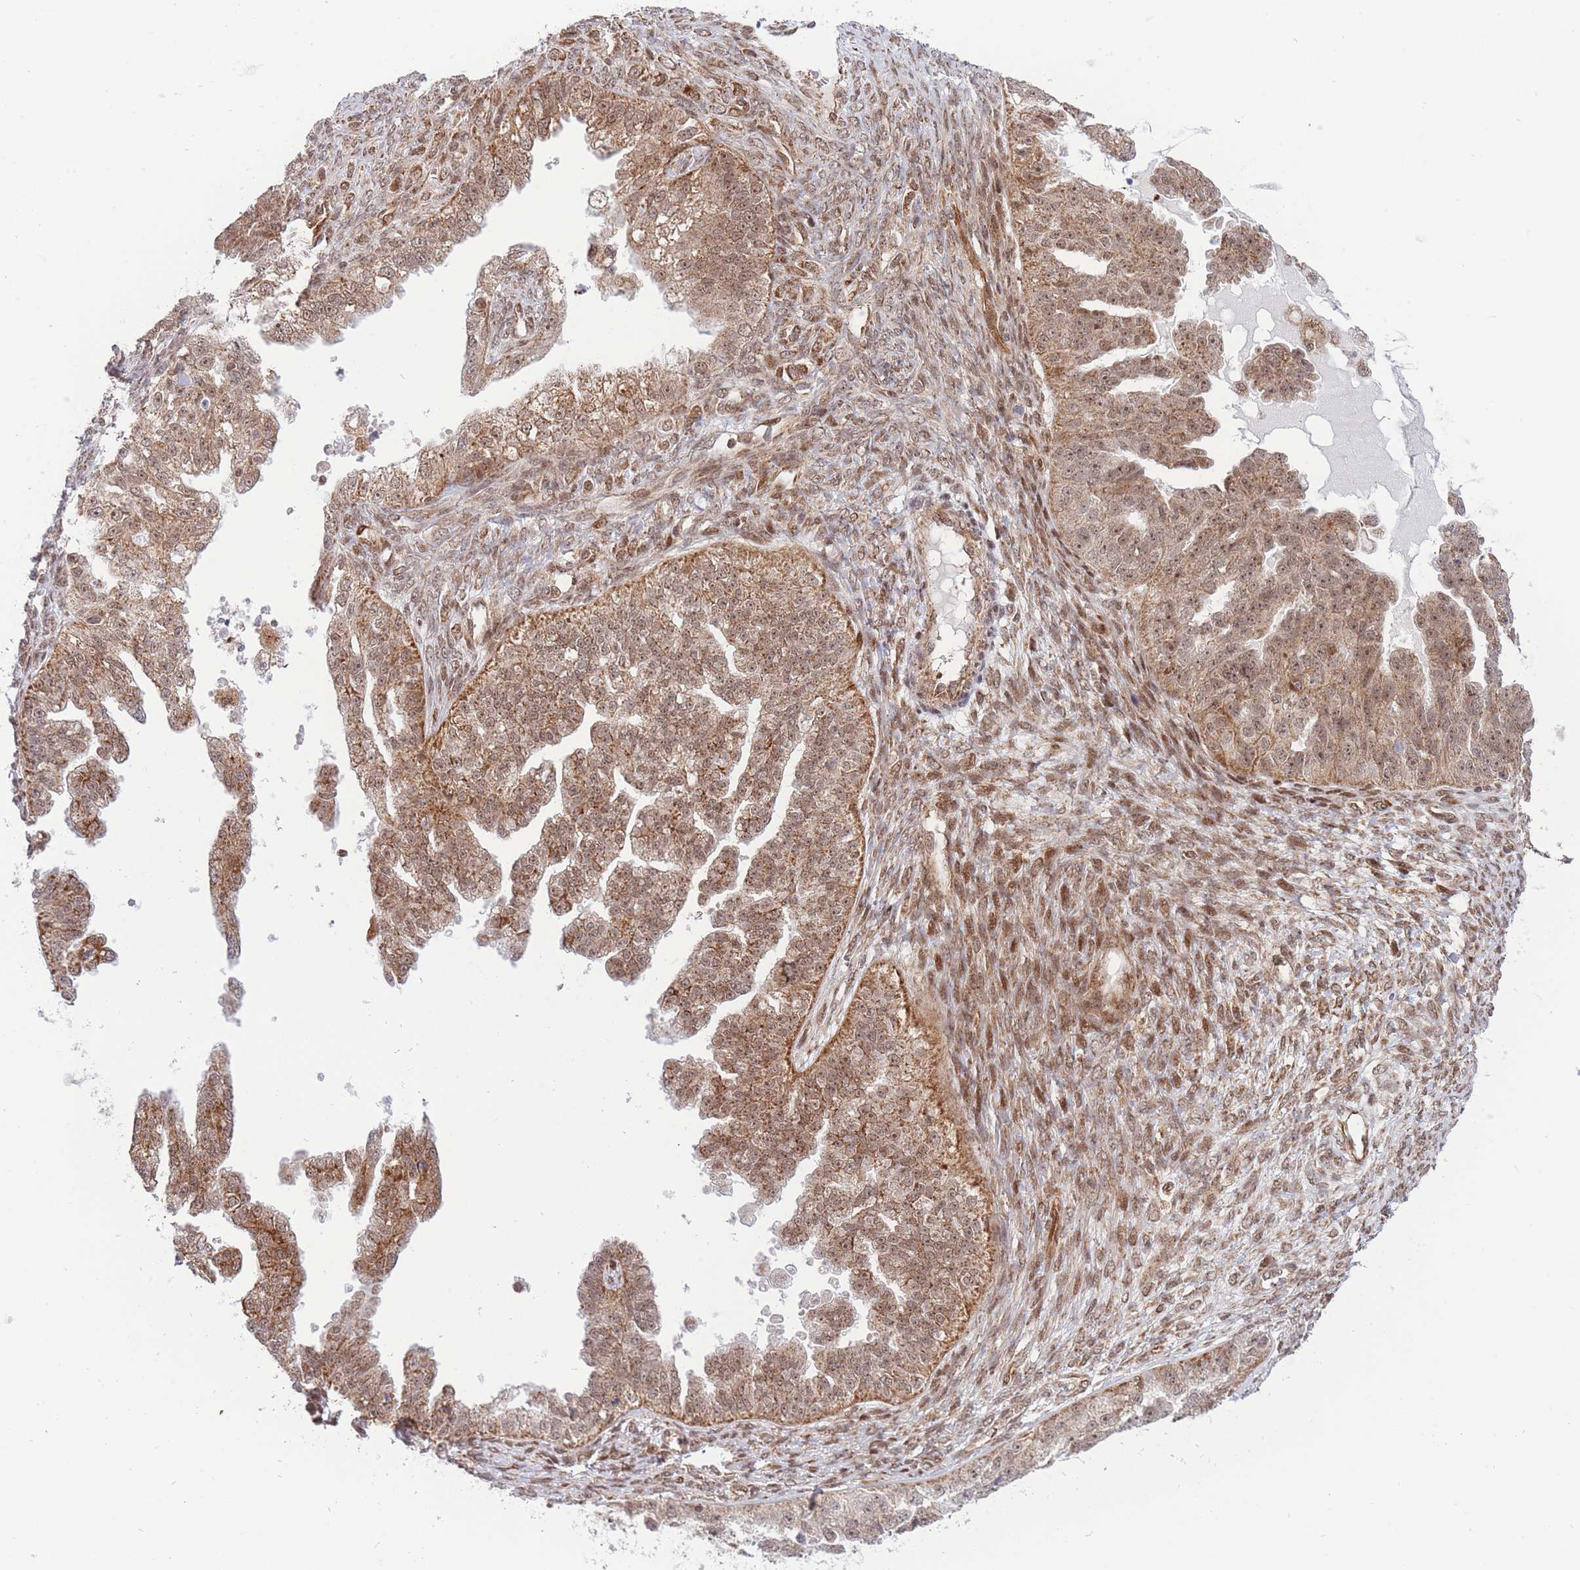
{"staining": {"intensity": "moderate", "quantity": ">75%", "location": "cytoplasmic/membranous,nuclear"}, "tissue": "ovarian cancer", "cell_type": "Tumor cells", "image_type": "cancer", "snomed": [{"axis": "morphology", "description": "Cystadenocarcinoma, serous, NOS"}, {"axis": "topography", "description": "Ovary"}], "caption": "Brown immunohistochemical staining in serous cystadenocarcinoma (ovarian) exhibits moderate cytoplasmic/membranous and nuclear positivity in approximately >75% of tumor cells.", "gene": "BOD1L1", "patient": {"sex": "female", "age": 58}}